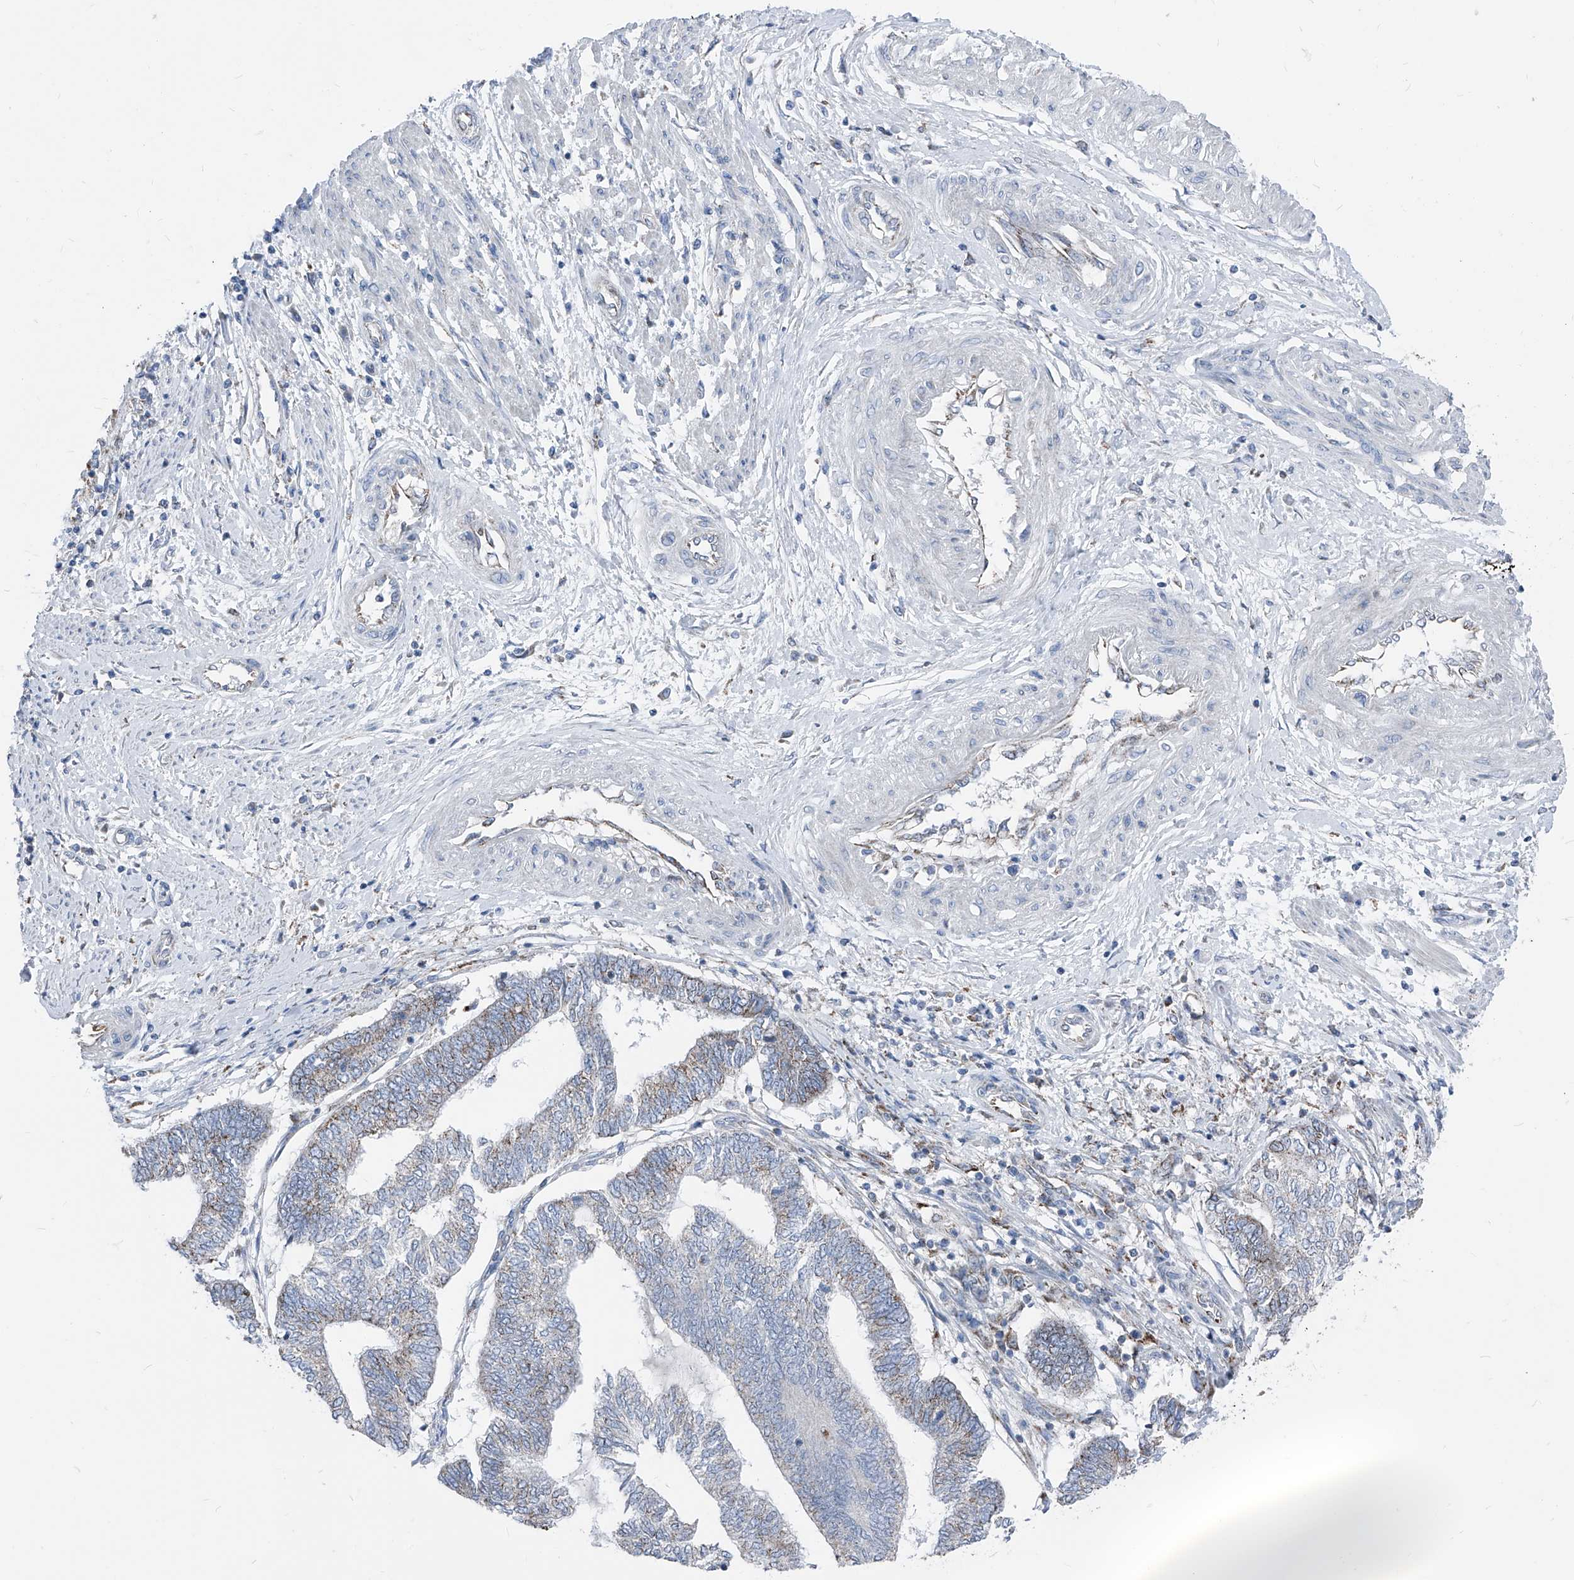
{"staining": {"intensity": "weak", "quantity": "<25%", "location": "cytoplasmic/membranous"}, "tissue": "endometrial cancer", "cell_type": "Tumor cells", "image_type": "cancer", "snomed": [{"axis": "morphology", "description": "Adenocarcinoma, NOS"}, {"axis": "topography", "description": "Uterus"}, {"axis": "topography", "description": "Endometrium"}], "caption": "This is an IHC photomicrograph of adenocarcinoma (endometrial). There is no positivity in tumor cells.", "gene": "AGPS", "patient": {"sex": "female", "age": 70}}